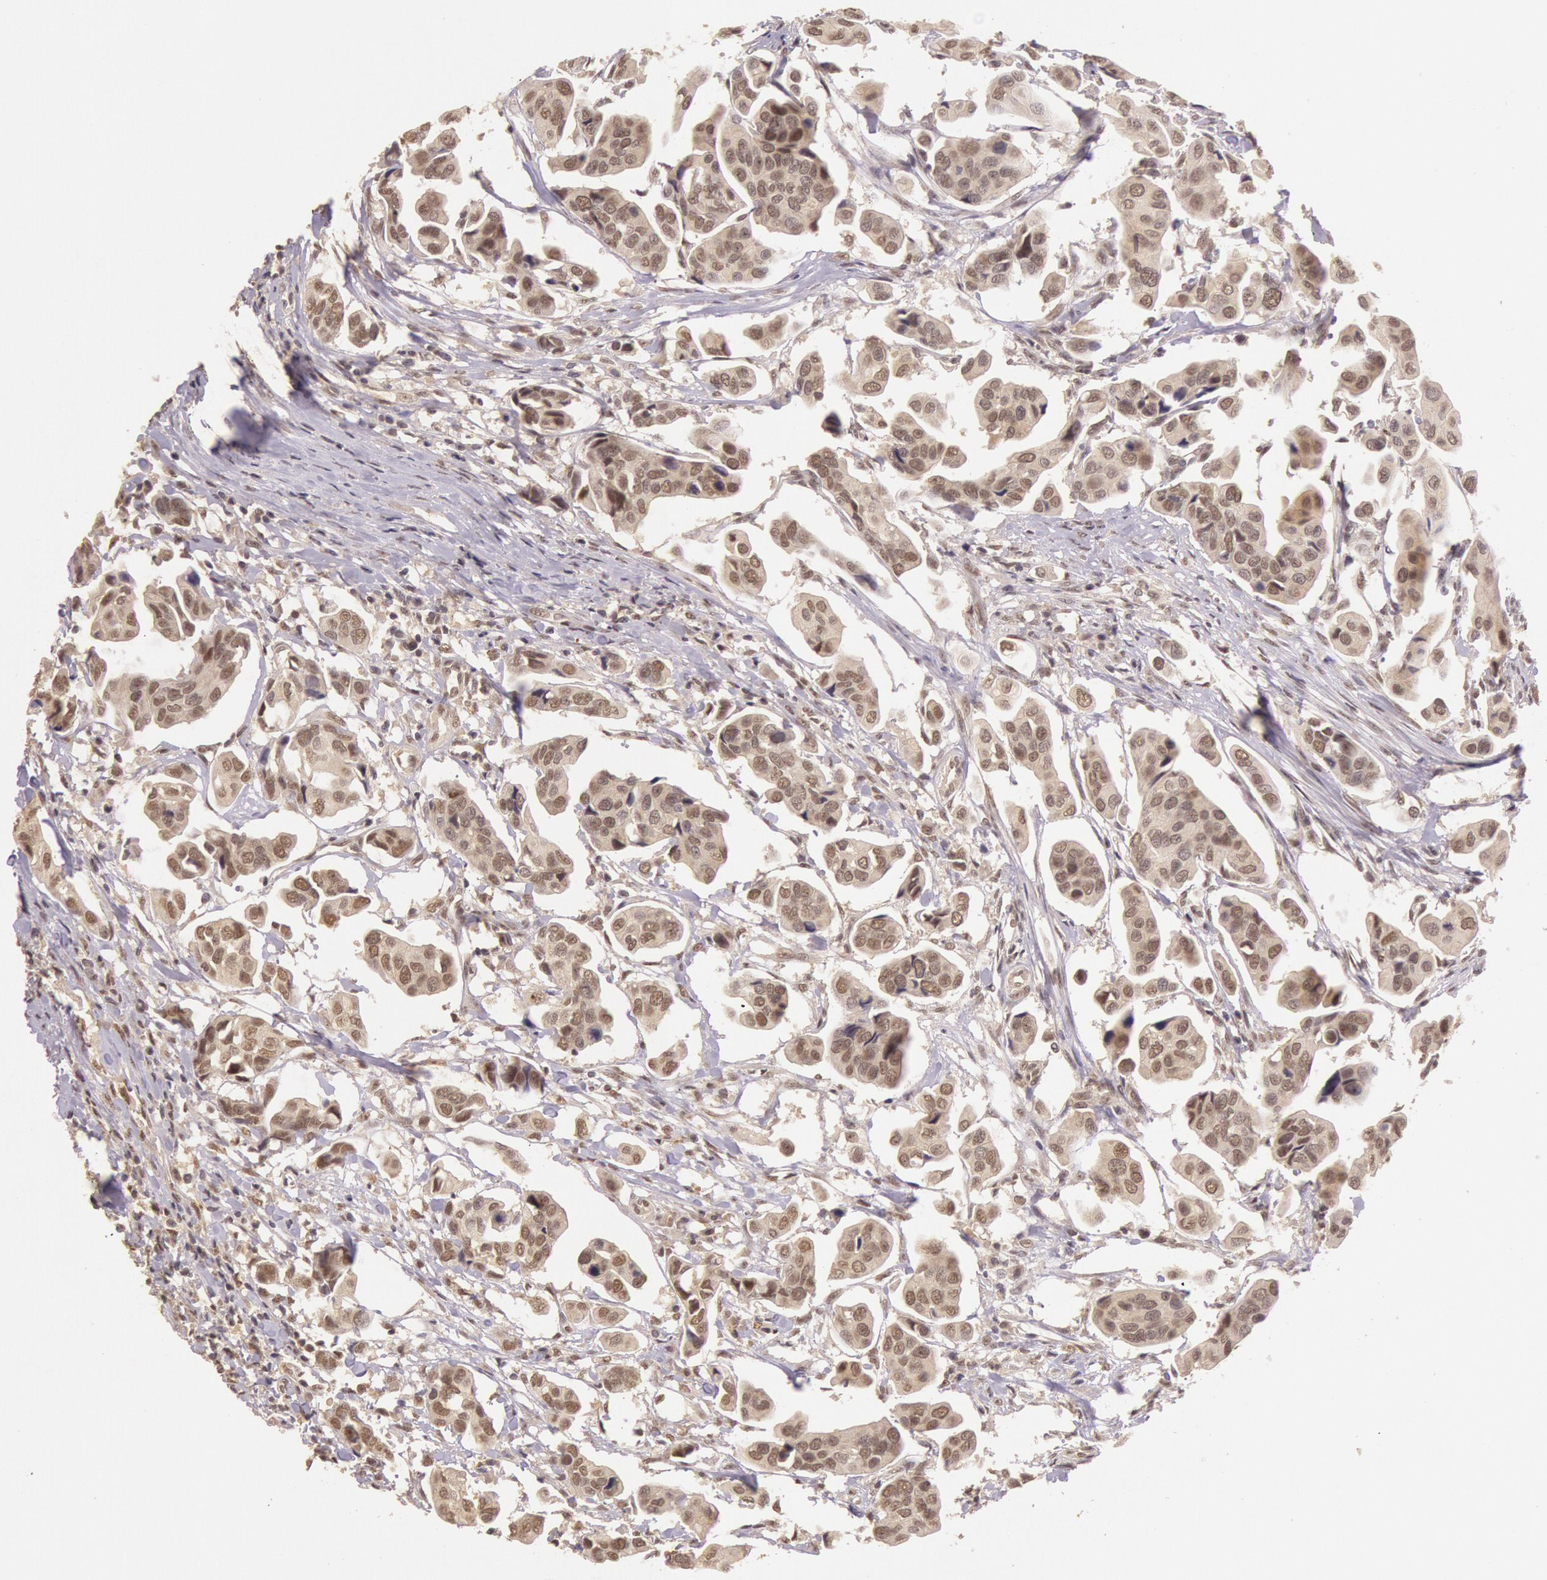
{"staining": {"intensity": "weak", "quantity": ">75%", "location": "cytoplasmic/membranous"}, "tissue": "urothelial cancer", "cell_type": "Tumor cells", "image_type": "cancer", "snomed": [{"axis": "morphology", "description": "Adenocarcinoma, NOS"}, {"axis": "topography", "description": "Urinary bladder"}], "caption": "Urothelial cancer was stained to show a protein in brown. There is low levels of weak cytoplasmic/membranous positivity in about >75% of tumor cells.", "gene": "RTL10", "patient": {"sex": "male", "age": 61}}